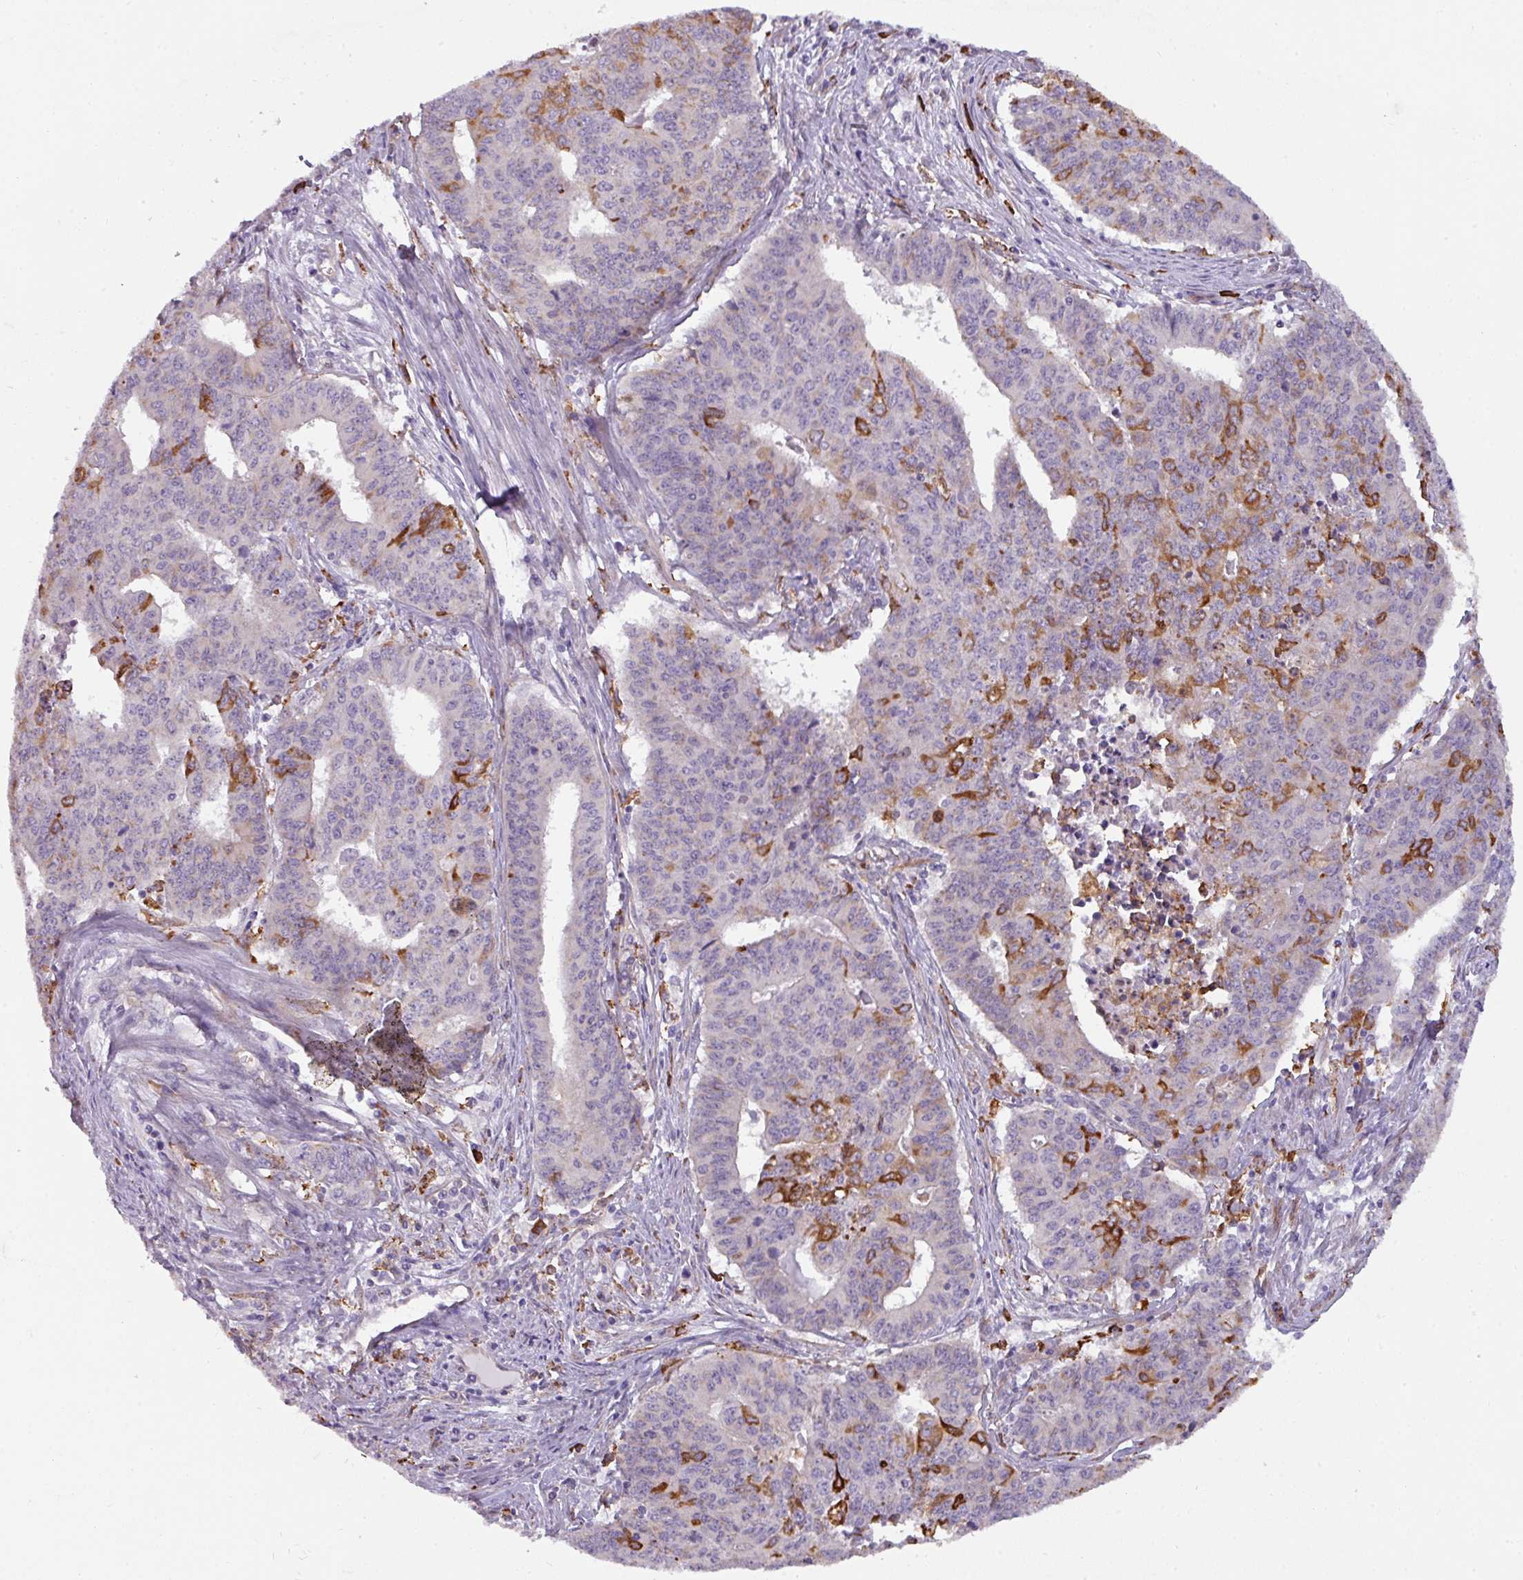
{"staining": {"intensity": "moderate", "quantity": "25%-75%", "location": "cytoplasmic/membranous"}, "tissue": "endometrial cancer", "cell_type": "Tumor cells", "image_type": "cancer", "snomed": [{"axis": "morphology", "description": "Adenocarcinoma, NOS"}, {"axis": "topography", "description": "Endometrium"}], "caption": "Immunohistochemistry image of neoplastic tissue: human adenocarcinoma (endometrial) stained using IHC exhibits medium levels of moderate protein expression localized specifically in the cytoplasmic/membranous of tumor cells, appearing as a cytoplasmic/membranous brown color.", "gene": "BUD23", "patient": {"sex": "female", "age": 59}}